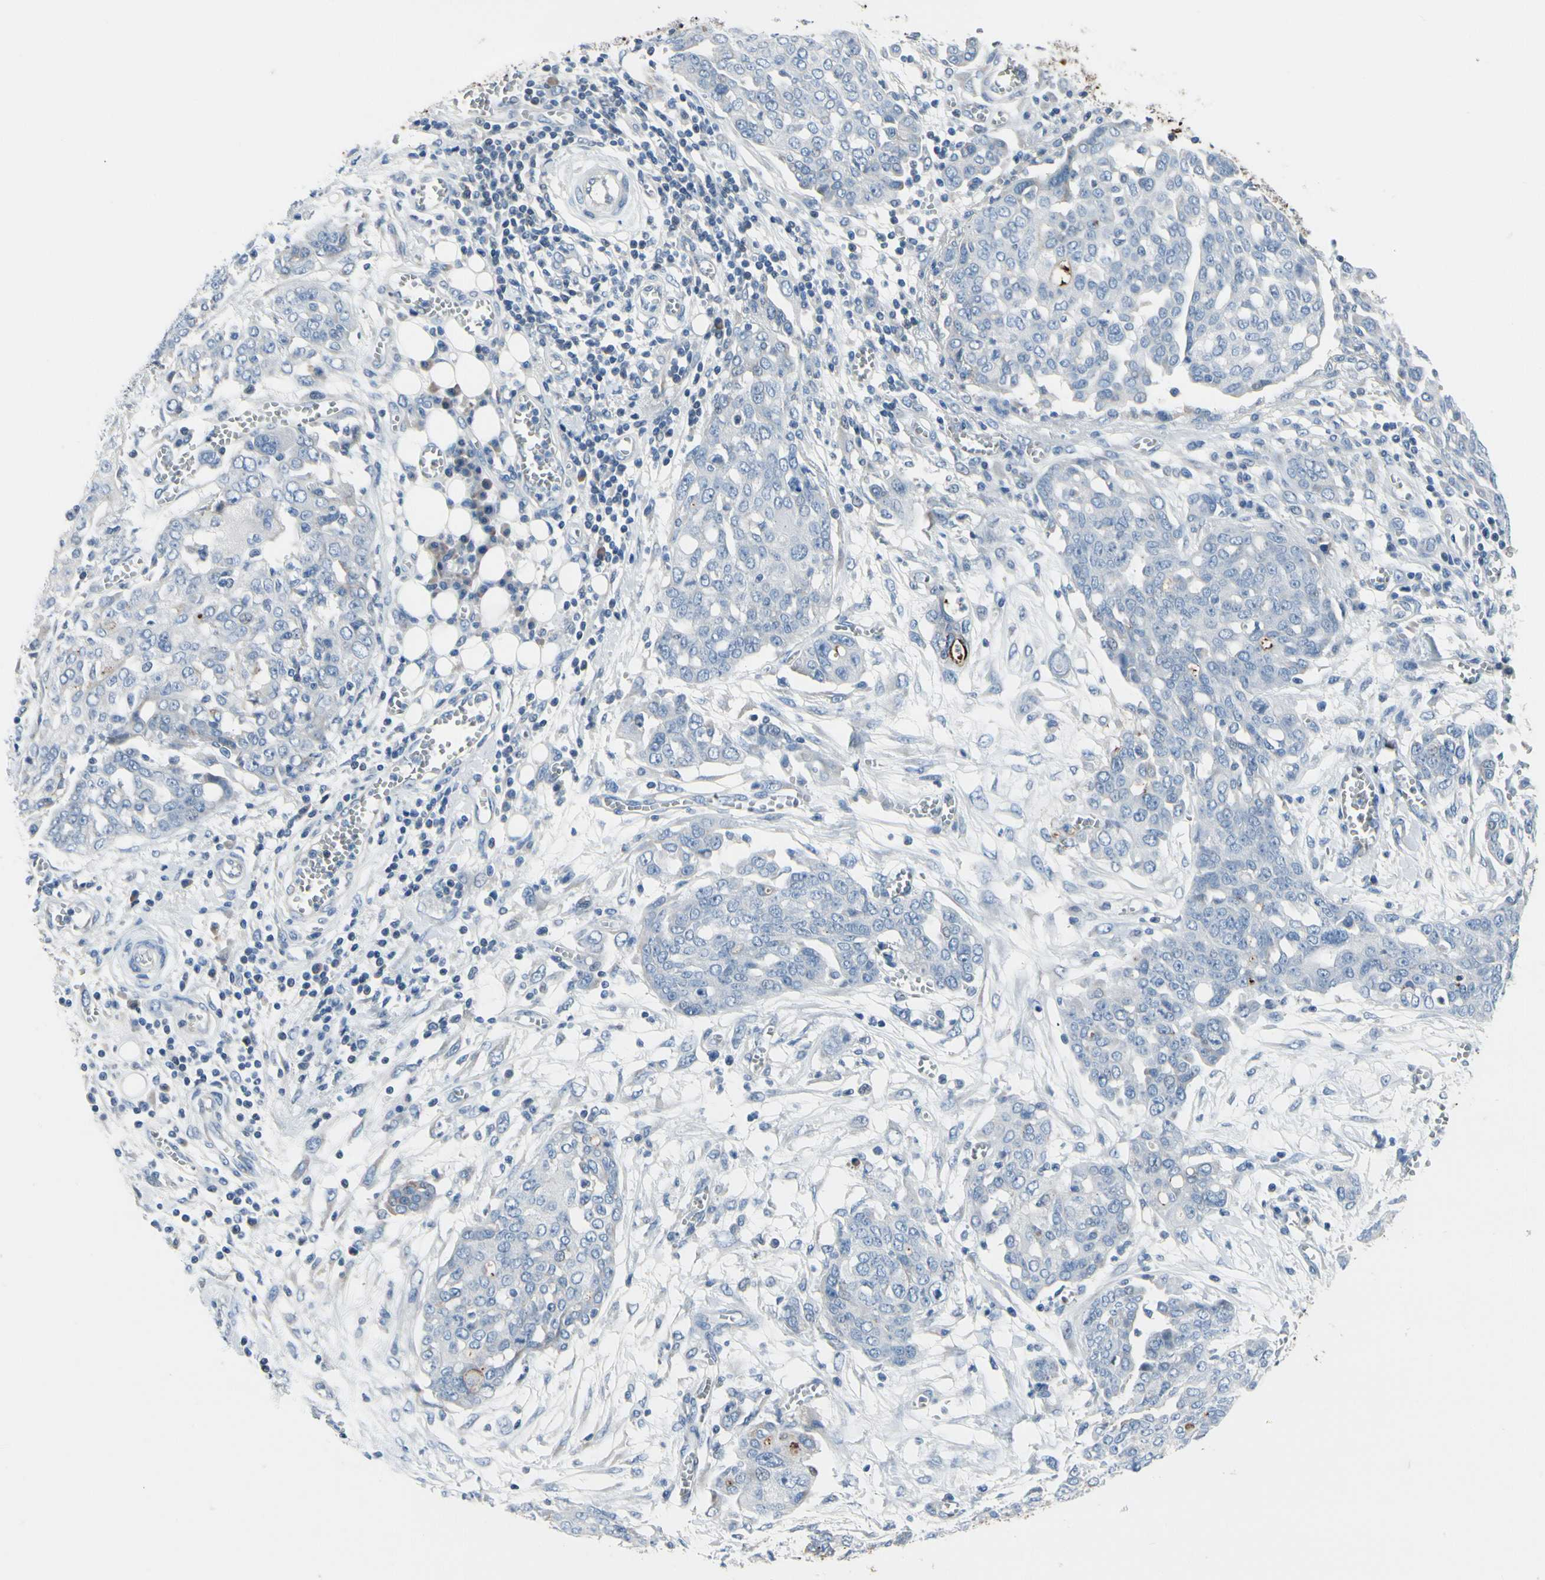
{"staining": {"intensity": "negative", "quantity": "none", "location": "none"}, "tissue": "ovarian cancer", "cell_type": "Tumor cells", "image_type": "cancer", "snomed": [{"axis": "morphology", "description": "Cystadenocarcinoma, serous, NOS"}, {"axis": "topography", "description": "Soft tissue"}, {"axis": "topography", "description": "Ovary"}], "caption": "Immunohistochemistry image of neoplastic tissue: human ovarian serous cystadenocarcinoma stained with DAB shows no significant protein positivity in tumor cells. (Brightfield microscopy of DAB (3,3'-diaminobenzidine) immunohistochemistry at high magnification).", "gene": "MUC5B", "patient": {"sex": "female", "age": 57}}